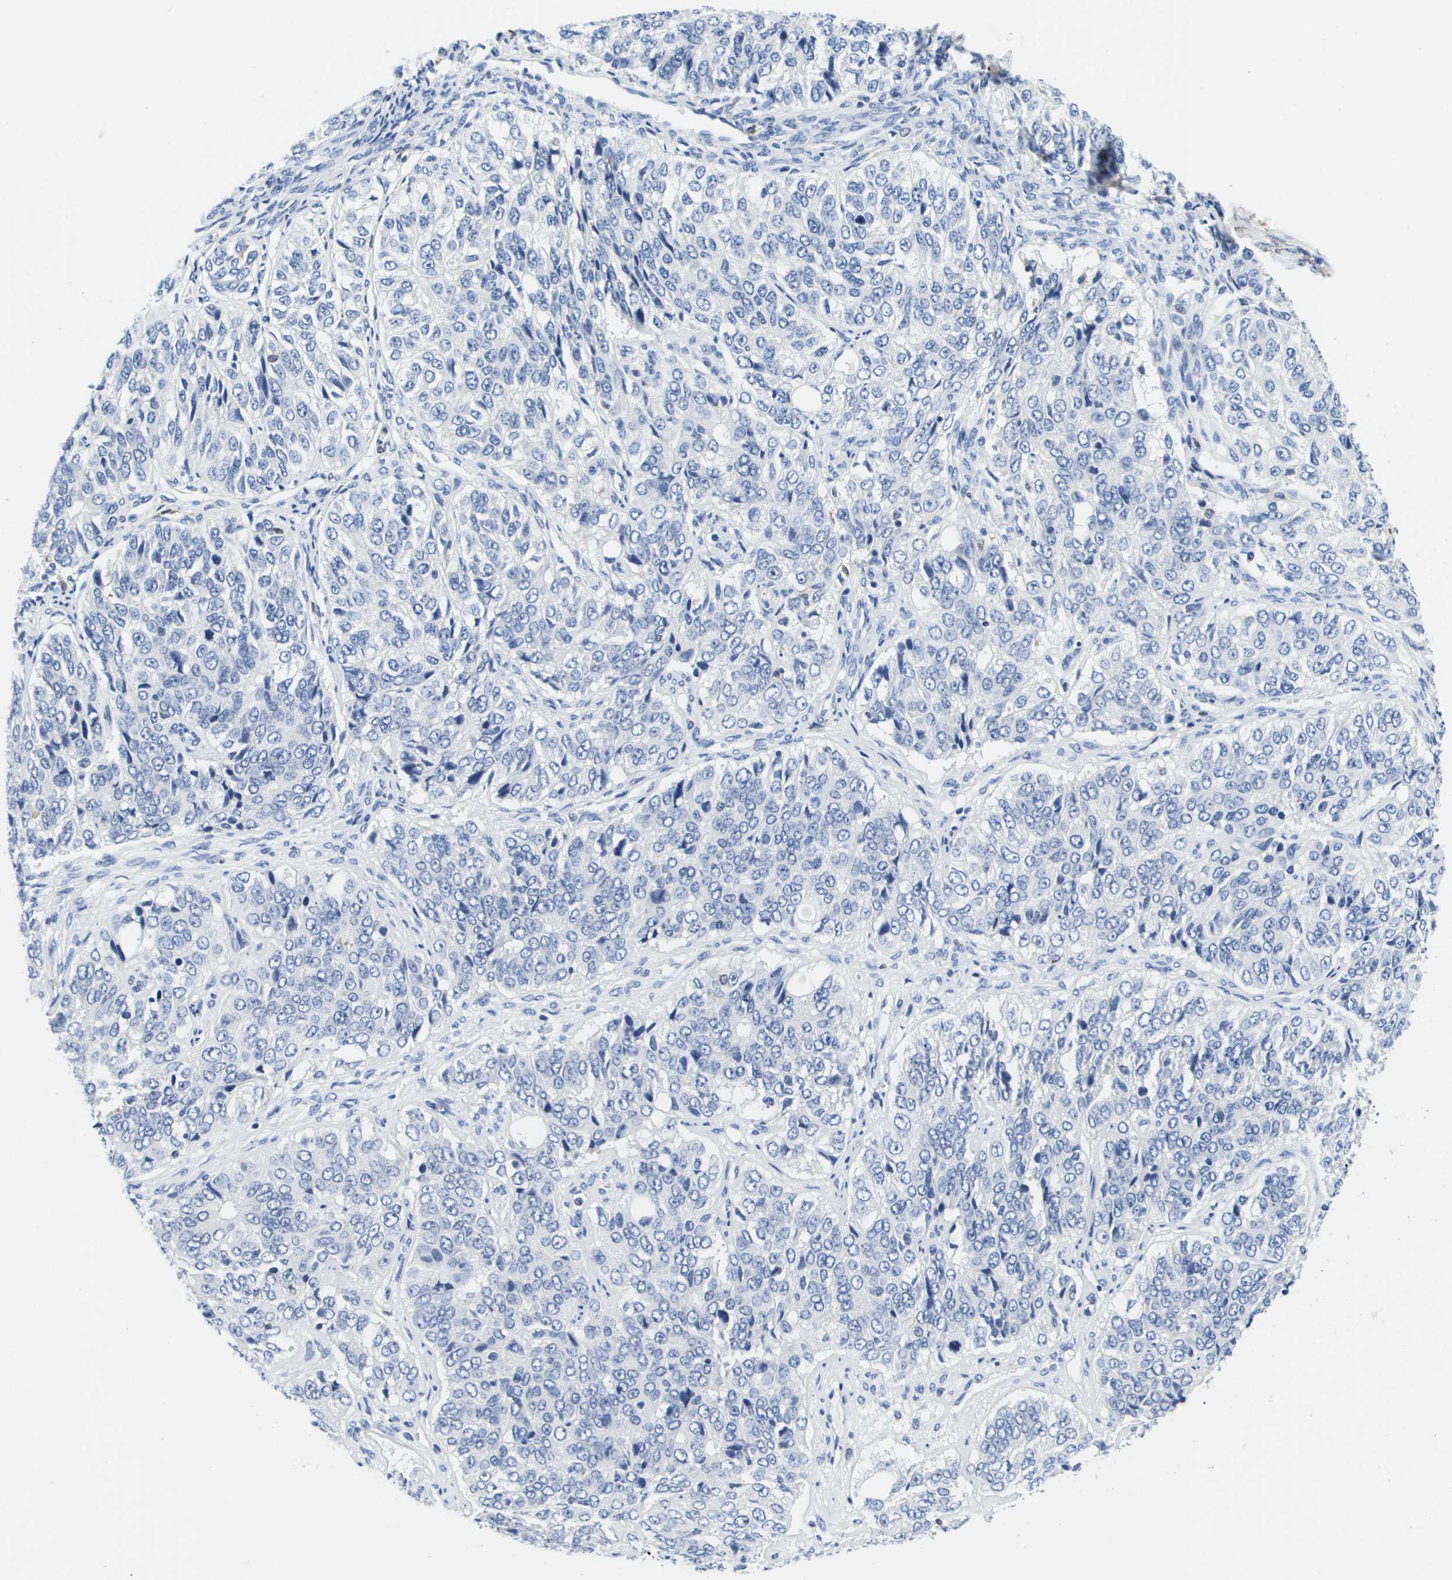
{"staining": {"intensity": "negative", "quantity": "none", "location": "none"}, "tissue": "ovarian cancer", "cell_type": "Tumor cells", "image_type": "cancer", "snomed": [{"axis": "morphology", "description": "Carcinoma, endometroid"}, {"axis": "topography", "description": "Ovary"}], "caption": "Photomicrograph shows no protein expression in tumor cells of ovarian cancer tissue.", "gene": "HMOX1", "patient": {"sex": "female", "age": 51}}